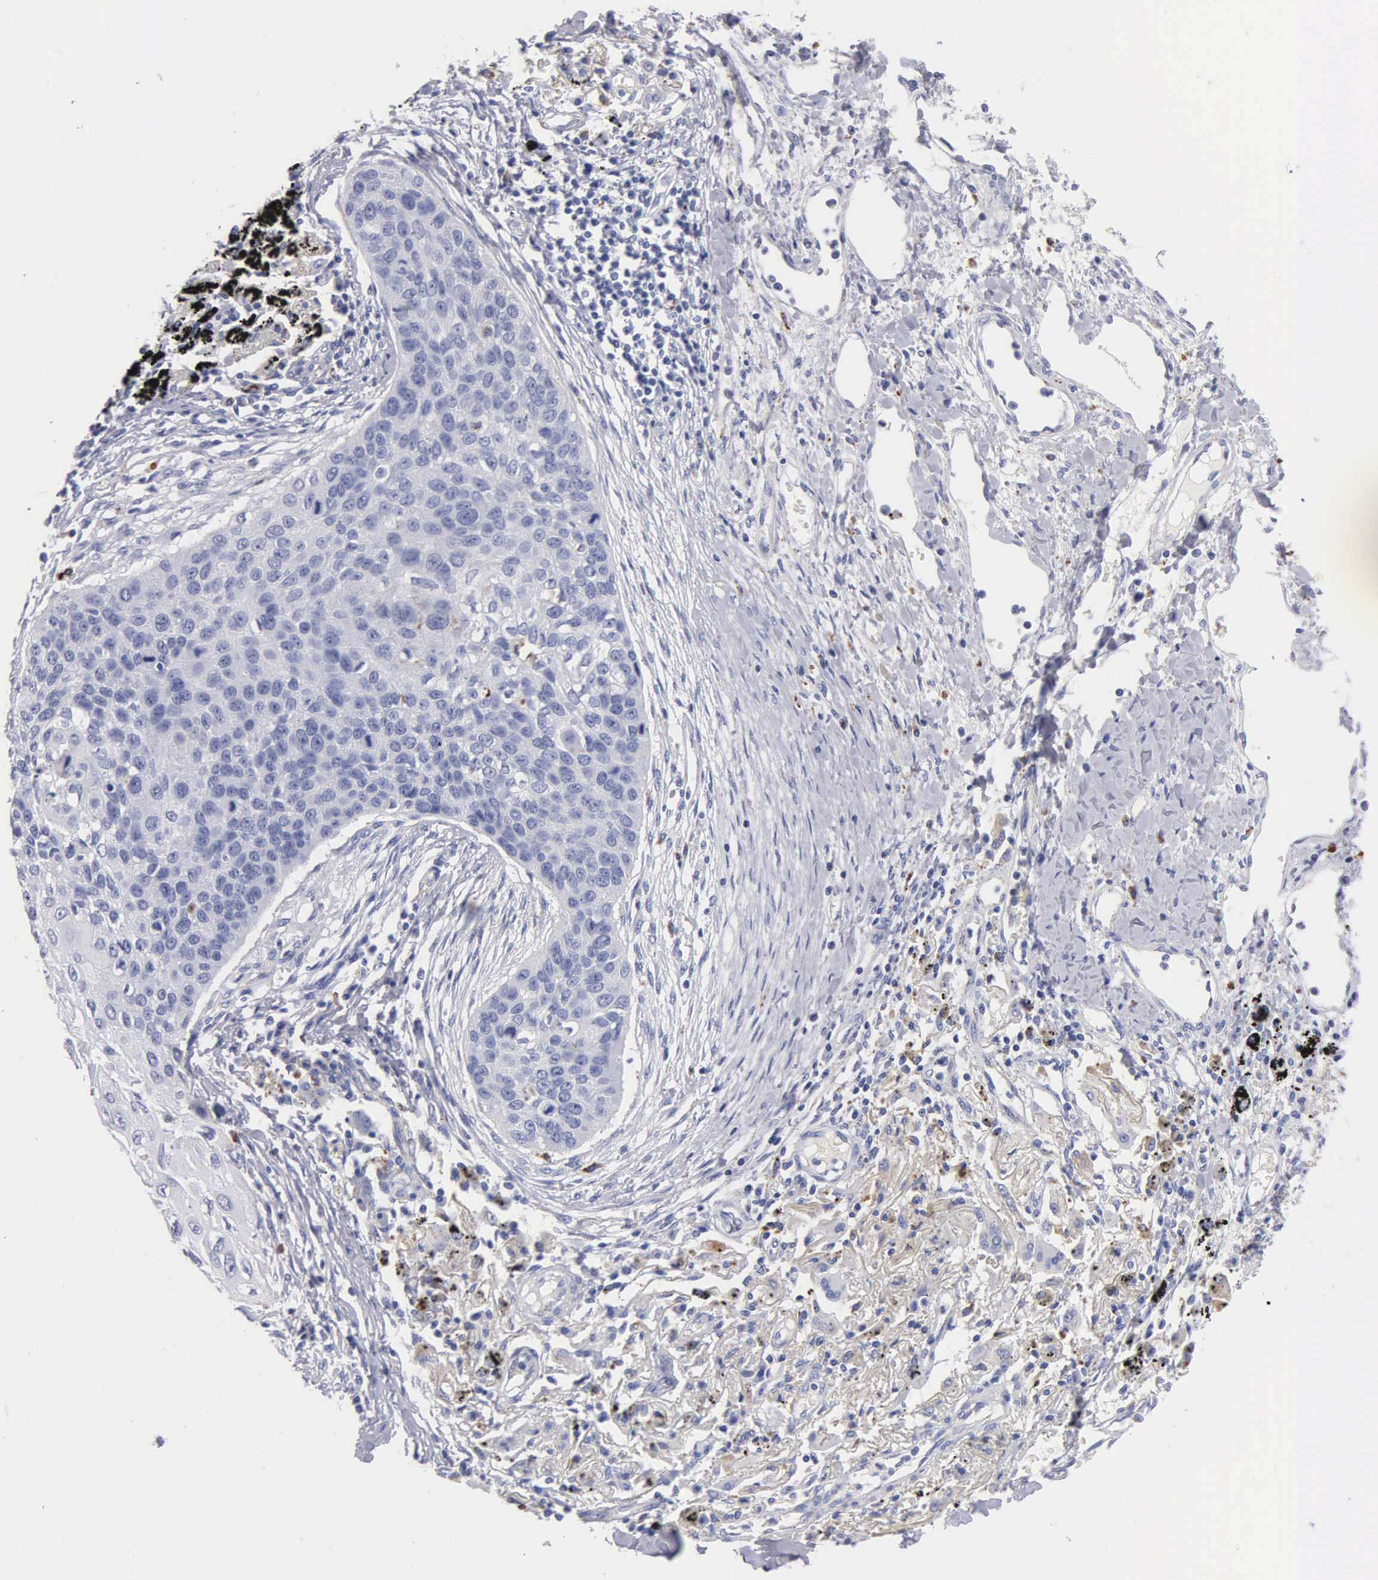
{"staining": {"intensity": "negative", "quantity": "none", "location": "none"}, "tissue": "lung cancer", "cell_type": "Tumor cells", "image_type": "cancer", "snomed": [{"axis": "morphology", "description": "Squamous cell carcinoma, NOS"}, {"axis": "topography", "description": "Lung"}], "caption": "Tumor cells show no significant protein positivity in lung cancer (squamous cell carcinoma).", "gene": "CTSL", "patient": {"sex": "male", "age": 71}}